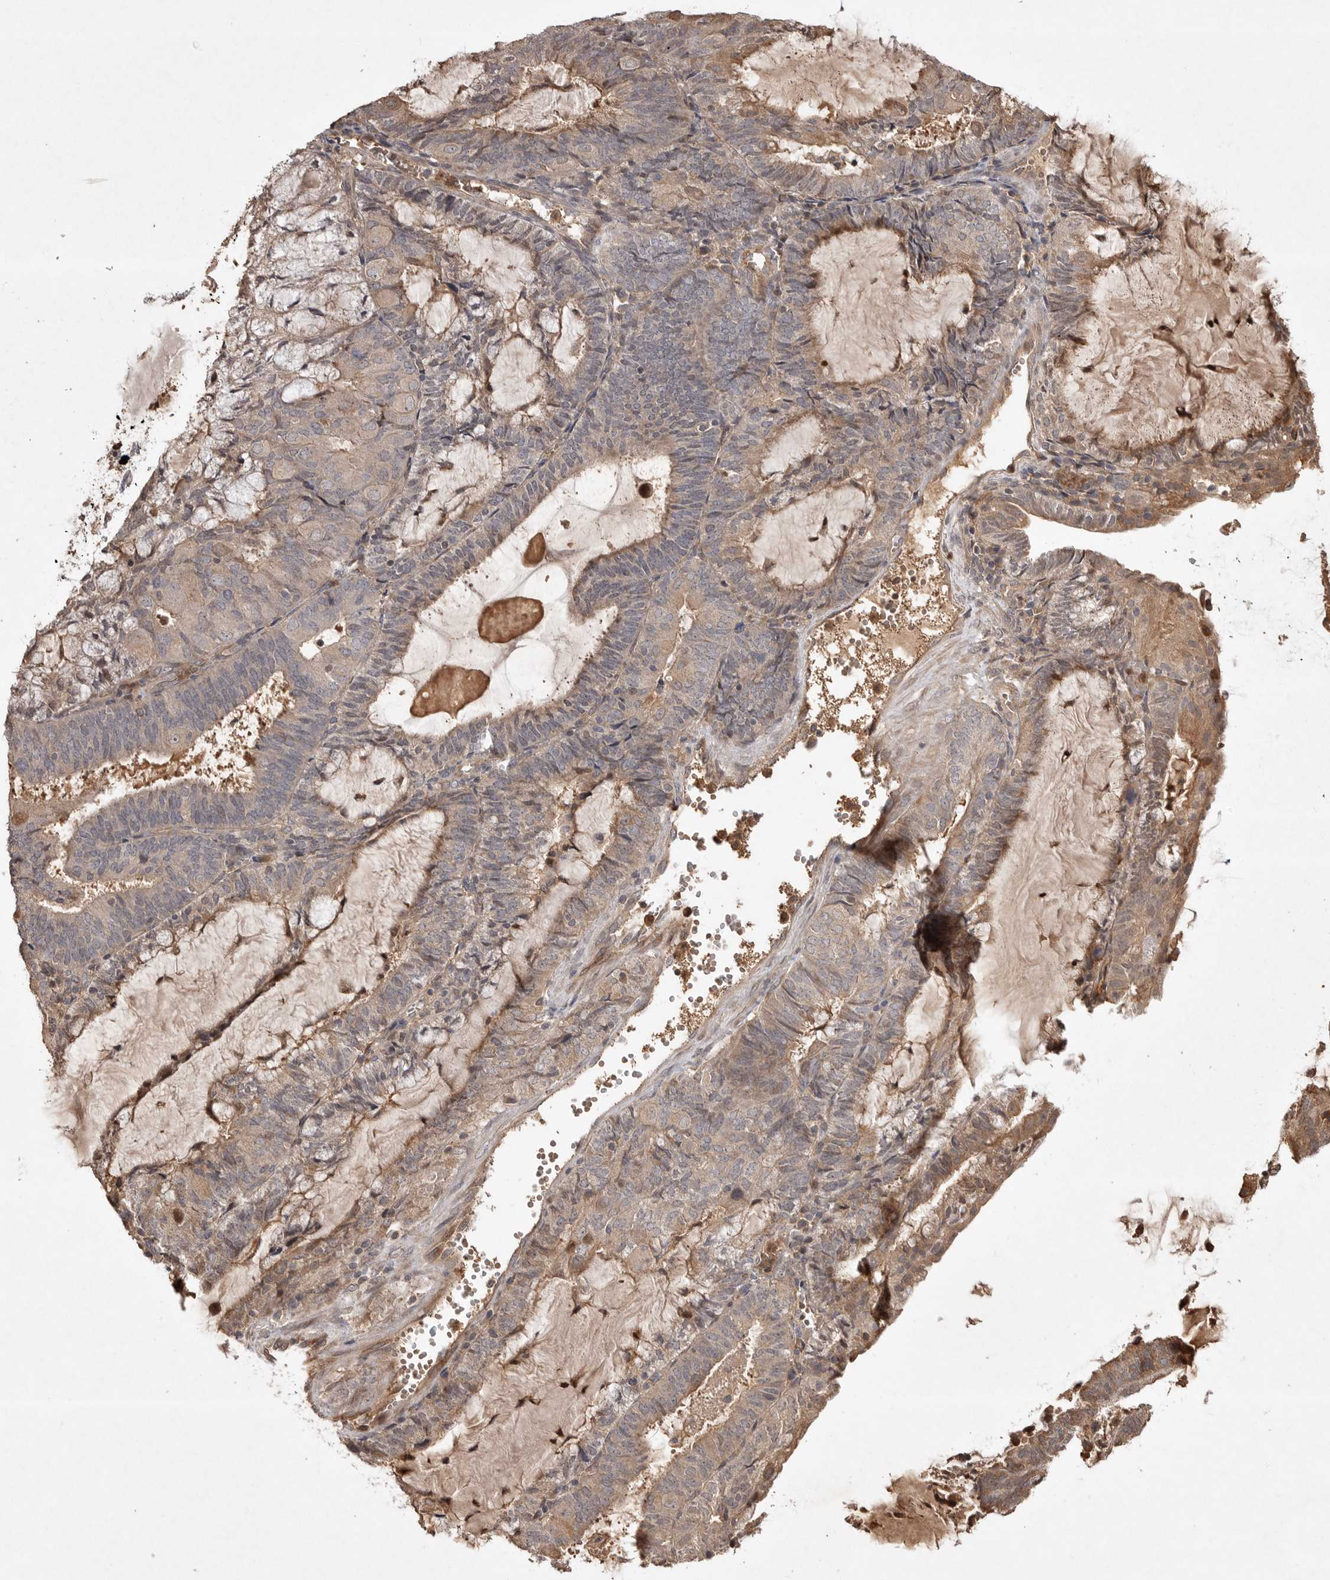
{"staining": {"intensity": "weak", "quantity": ">75%", "location": "cytoplasmic/membranous"}, "tissue": "endometrial cancer", "cell_type": "Tumor cells", "image_type": "cancer", "snomed": [{"axis": "morphology", "description": "Adenocarcinoma, NOS"}, {"axis": "topography", "description": "Endometrium"}], "caption": "Approximately >75% of tumor cells in endometrial cancer (adenocarcinoma) show weak cytoplasmic/membranous protein expression as visualized by brown immunohistochemical staining.", "gene": "VN1R4", "patient": {"sex": "female", "age": 81}}